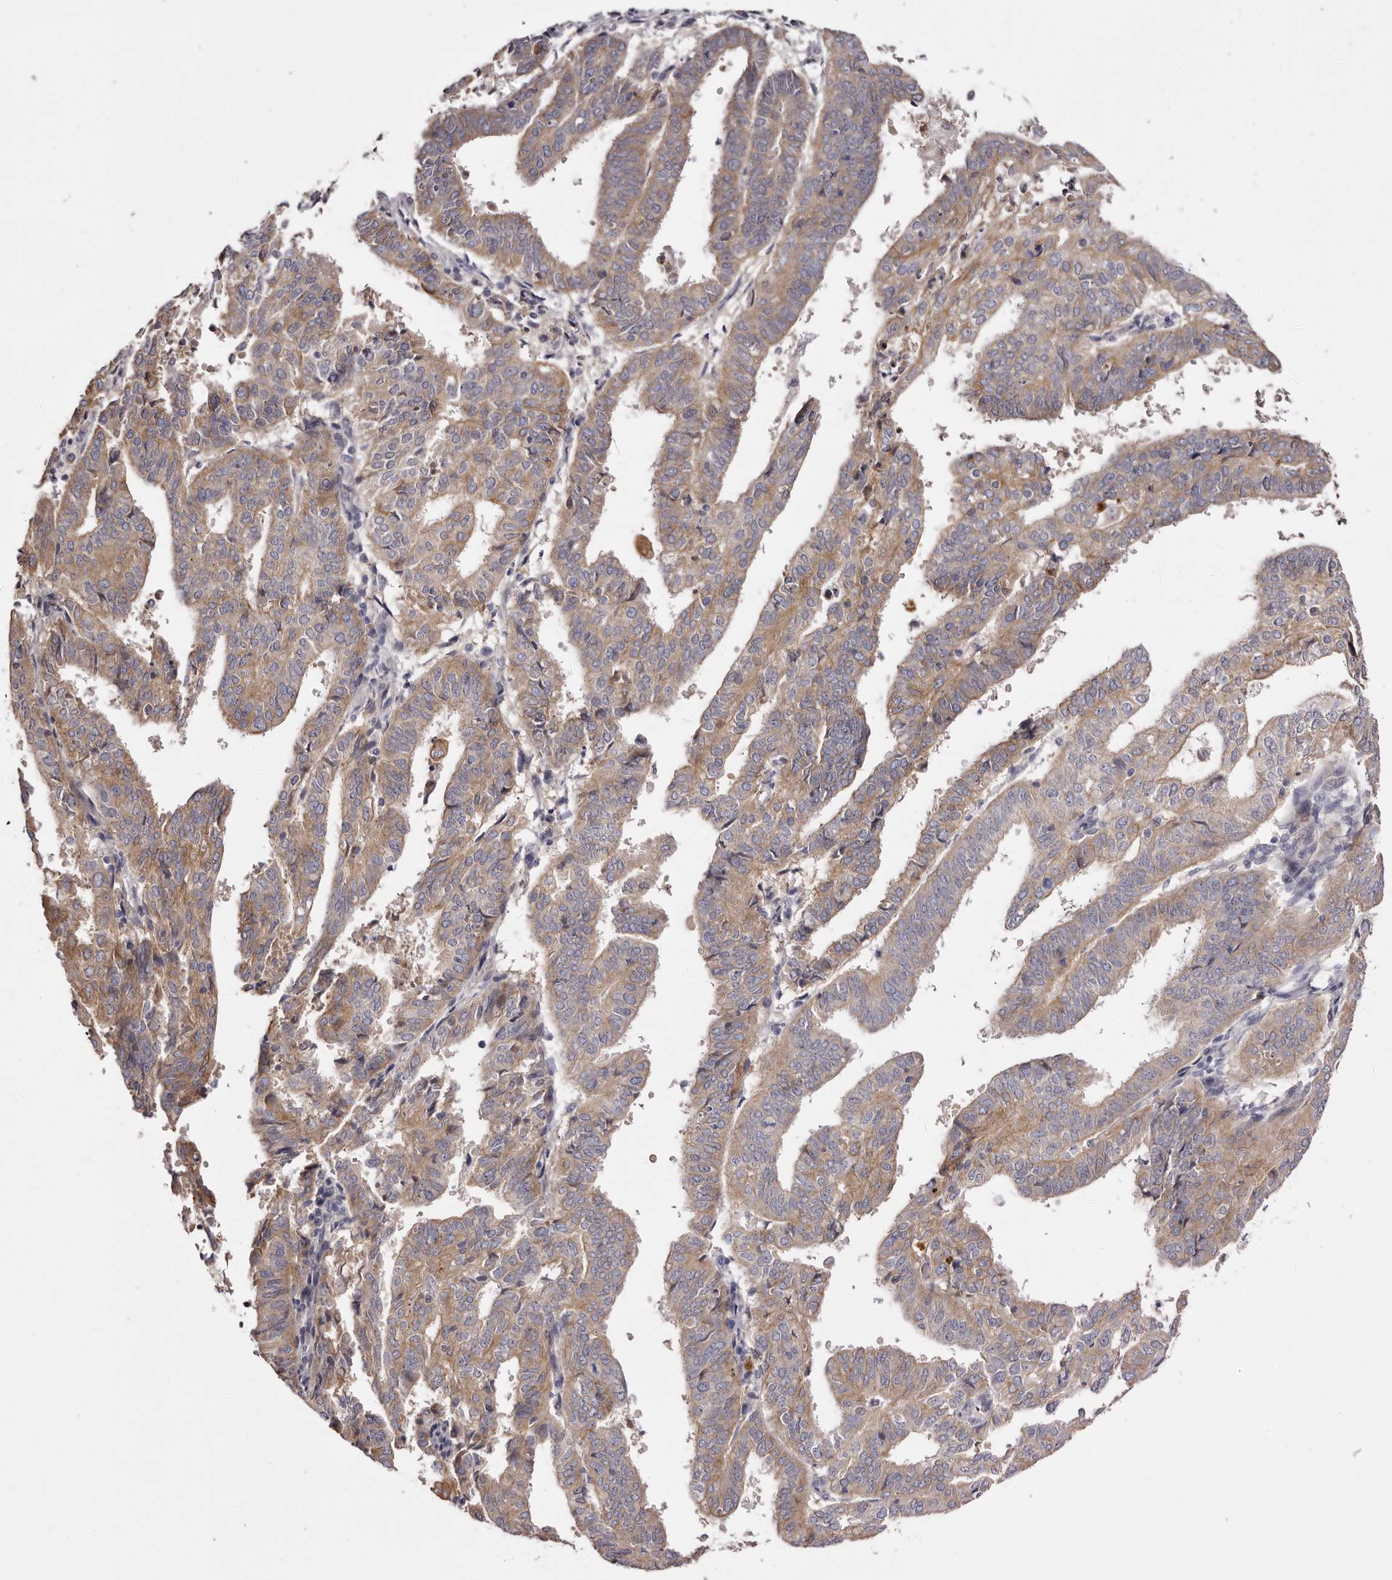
{"staining": {"intensity": "moderate", "quantity": ">75%", "location": "cytoplasmic/membranous"}, "tissue": "endometrial cancer", "cell_type": "Tumor cells", "image_type": "cancer", "snomed": [{"axis": "morphology", "description": "Adenocarcinoma, NOS"}, {"axis": "topography", "description": "Uterus"}], "caption": "Endometrial cancer (adenocarcinoma) stained for a protein shows moderate cytoplasmic/membranous positivity in tumor cells. (Stains: DAB (3,3'-diaminobenzidine) in brown, nuclei in blue, Microscopy: brightfield microscopy at high magnification).", "gene": "STK16", "patient": {"sex": "female", "age": 77}}